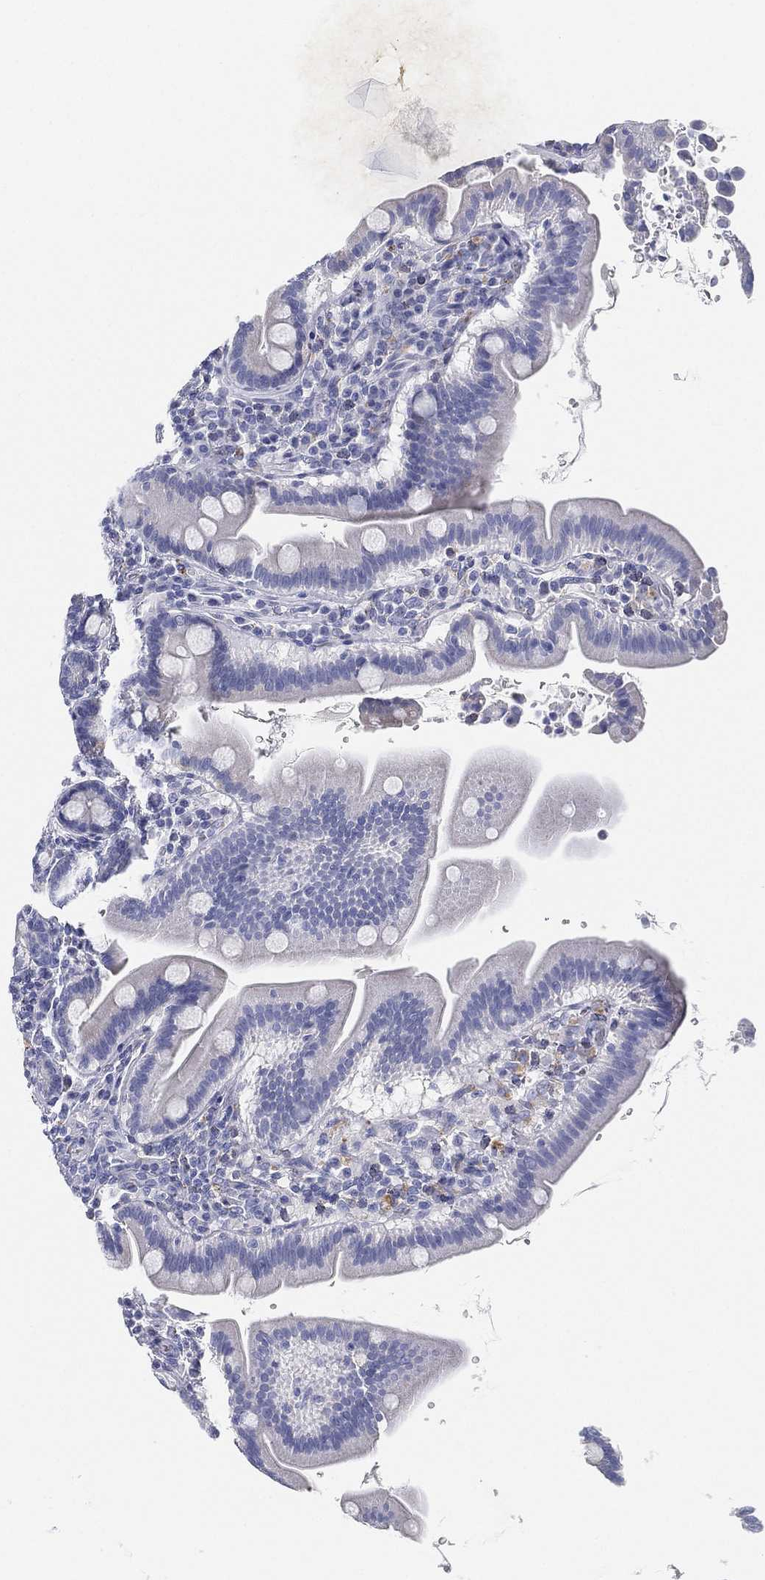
{"staining": {"intensity": "negative", "quantity": "none", "location": "none"}, "tissue": "small intestine", "cell_type": "Glandular cells", "image_type": "normal", "snomed": [{"axis": "morphology", "description": "Normal tissue, NOS"}, {"axis": "topography", "description": "Small intestine"}], "caption": "The image reveals no significant expression in glandular cells of small intestine. (Brightfield microscopy of DAB immunohistochemistry (IHC) at high magnification).", "gene": "GPR61", "patient": {"sex": "male", "age": 26}}